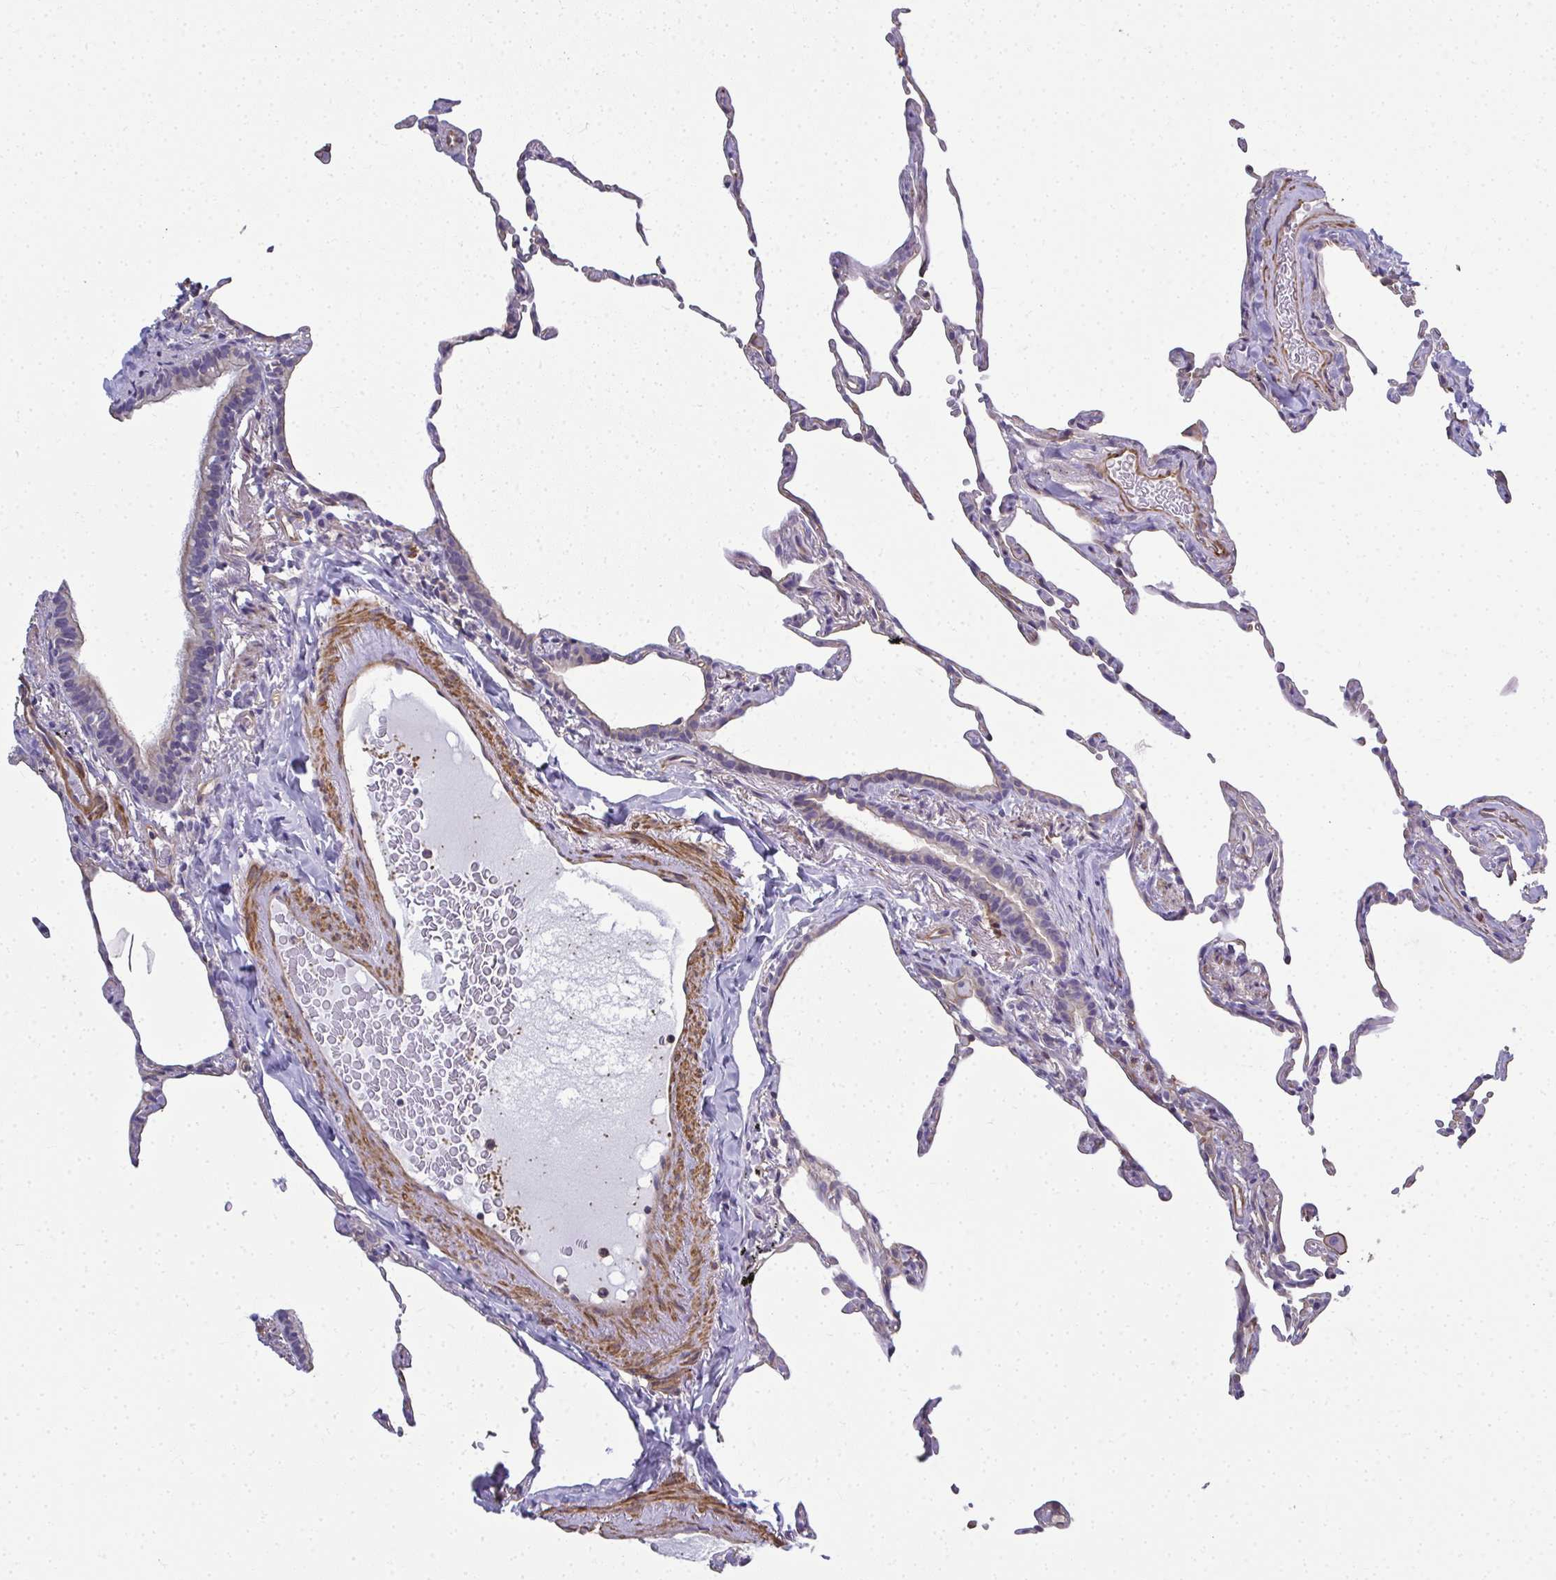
{"staining": {"intensity": "weak", "quantity": "25%-75%", "location": "cytoplasmic/membranous"}, "tissue": "lung", "cell_type": "Alveolar cells", "image_type": "normal", "snomed": [{"axis": "morphology", "description": "Normal tissue, NOS"}, {"axis": "topography", "description": "Lung"}], "caption": "Lung stained with DAB (3,3'-diaminobenzidine) immunohistochemistry shows low levels of weak cytoplasmic/membranous staining in approximately 25%-75% of alveolar cells.", "gene": "MYL1", "patient": {"sex": "female", "age": 57}}